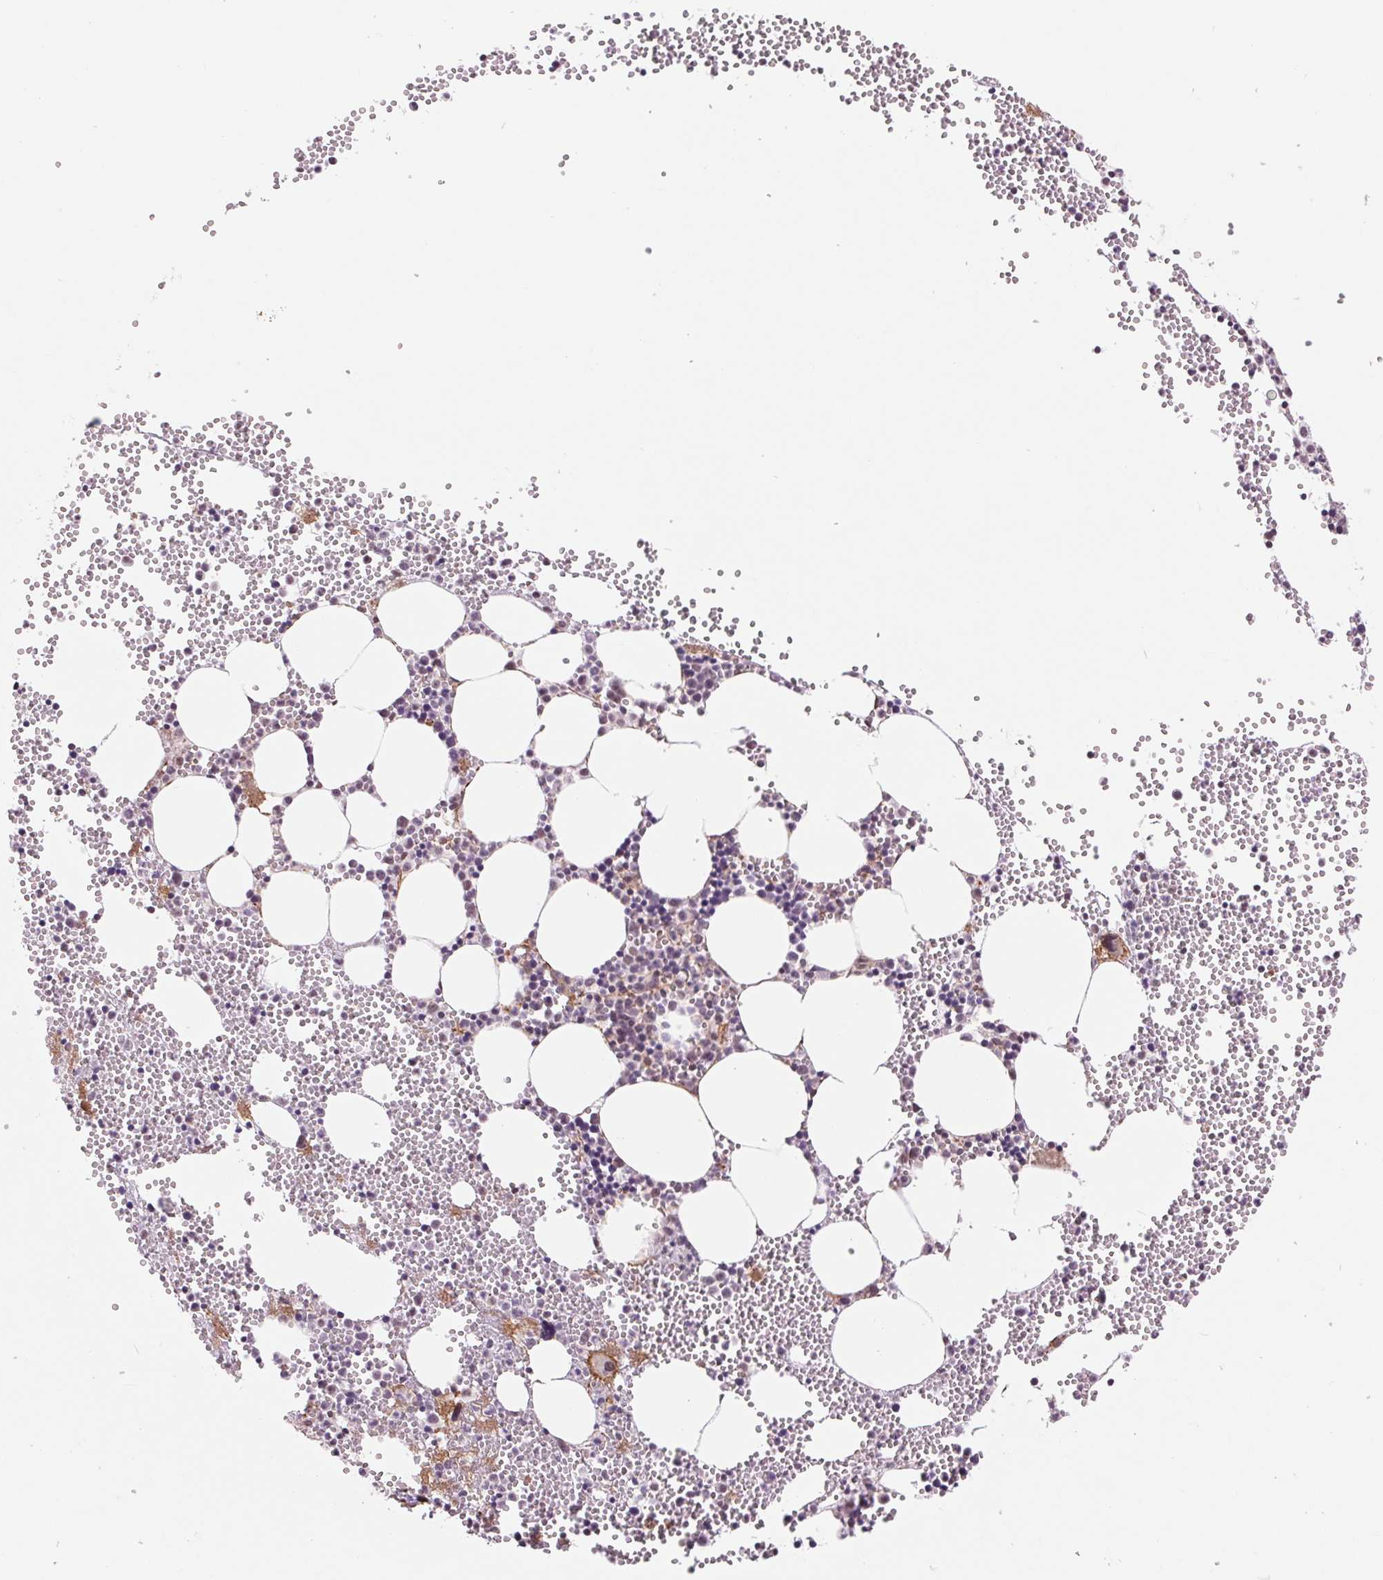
{"staining": {"intensity": "moderate", "quantity": "<25%", "location": "cytoplasmic/membranous"}, "tissue": "bone marrow", "cell_type": "Hematopoietic cells", "image_type": "normal", "snomed": [{"axis": "morphology", "description": "Normal tissue, NOS"}, {"axis": "topography", "description": "Bone marrow"}], "caption": "Immunohistochemistry (IHC) (DAB) staining of normal bone marrow exhibits moderate cytoplasmic/membranous protein positivity in approximately <25% of hematopoietic cells.", "gene": "BCAT1", "patient": {"sex": "male", "age": 89}}